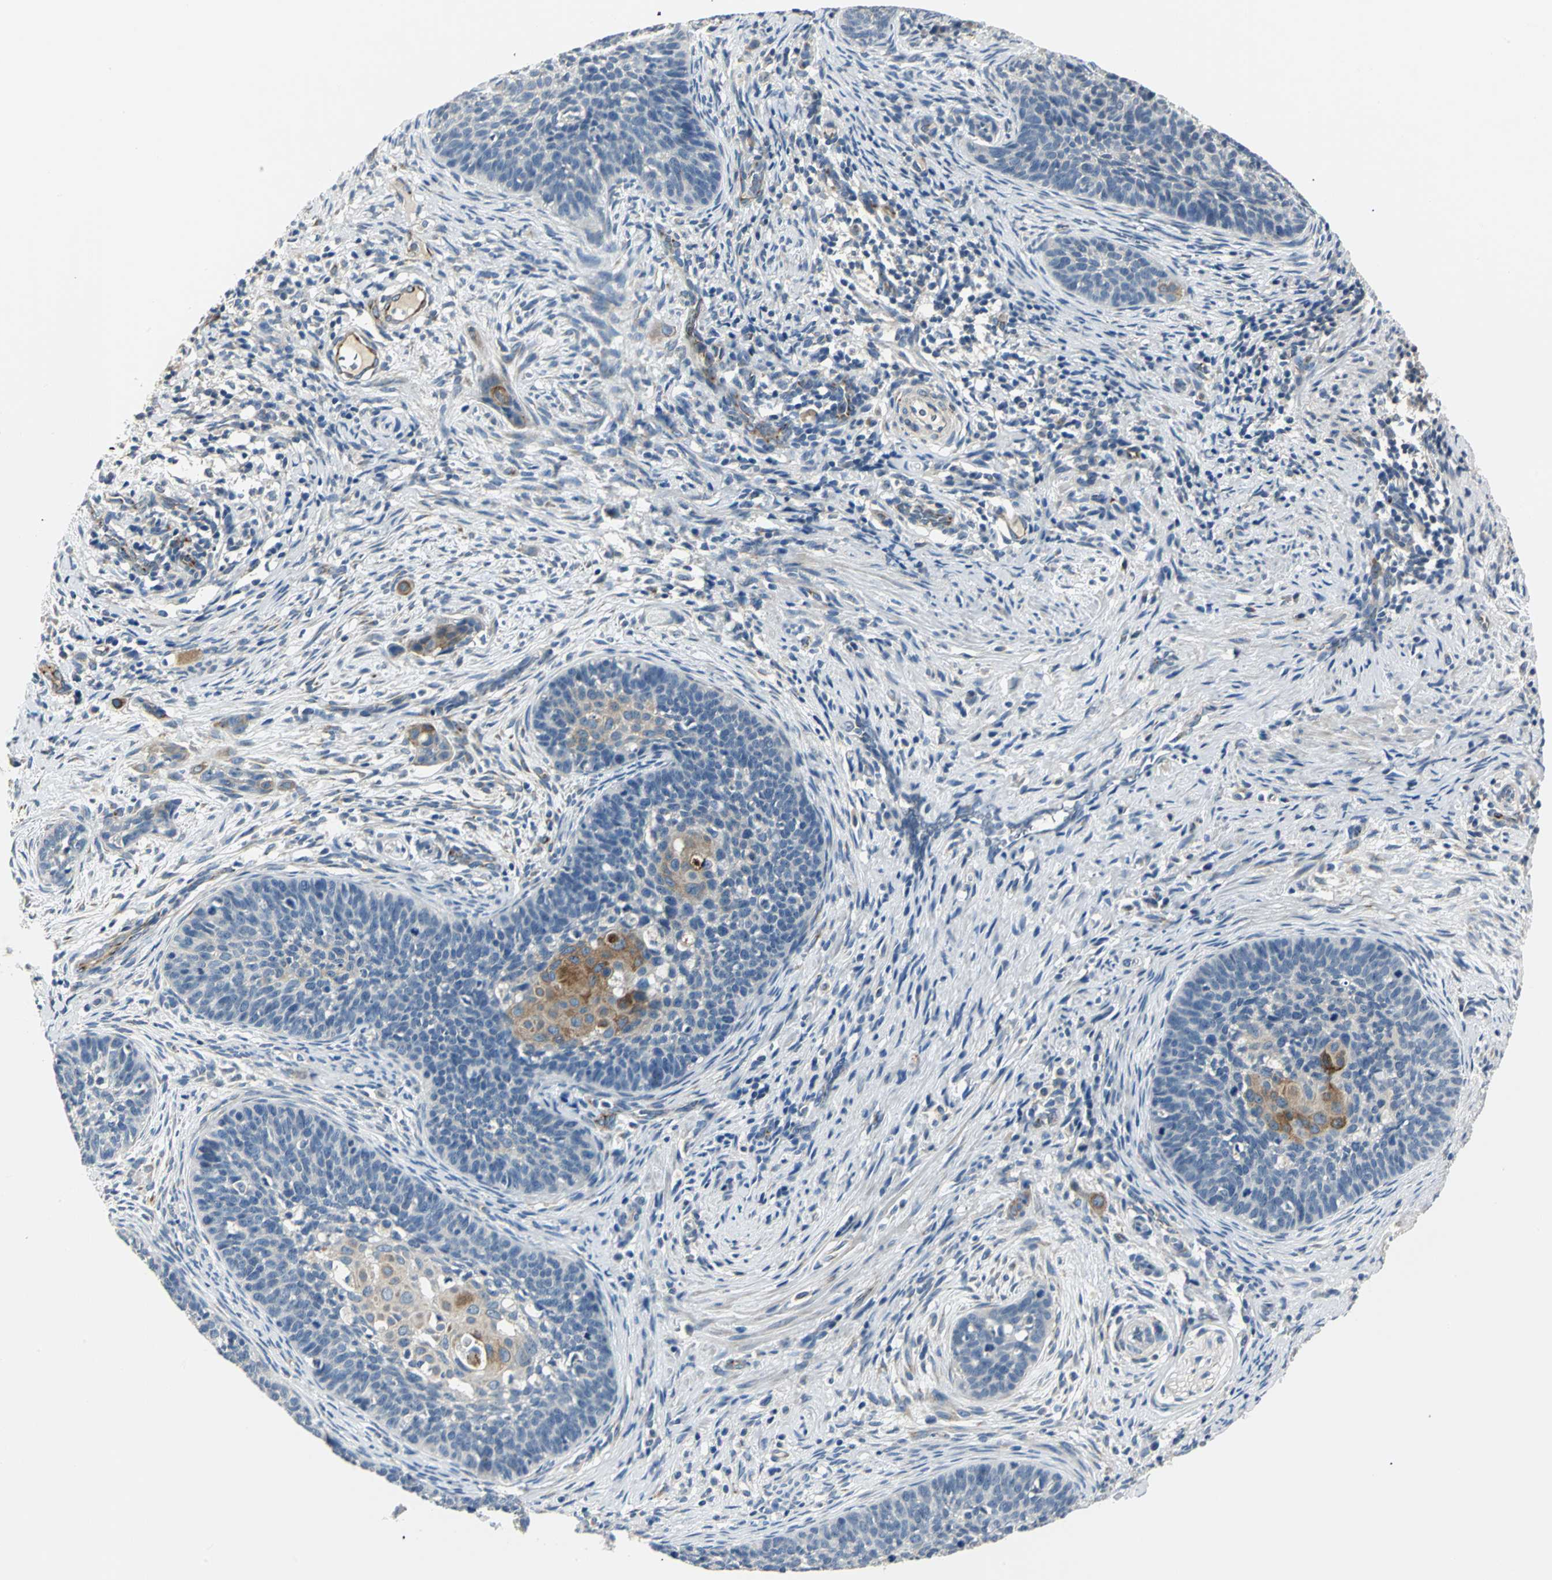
{"staining": {"intensity": "moderate", "quantity": "25%-75%", "location": "cytoplasmic/membranous"}, "tissue": "cervical cancer", "cell_type": "Tumor cells", "image_type": "cancer", "snomed": [{"axis": "morphology", "description": "Squamous cell carcinoma, NOS"}, {"axis": "topography", "description": "Cervix"}], "caption": "A medium amount of moderate cytoplasmic/membranous positivity is identified in approximately 25%-75% of tumor cells in cervical cancer (squamous cell carcinoma) tissue. The protein is stained brown, and the nuclei are stained in blue (DAB (3,3'-diaminobenzidine) IHC with brightfield microscopy, high magnification).", "gene": "B3GNT2", "patient": {"sex": "female", "age": 33}}